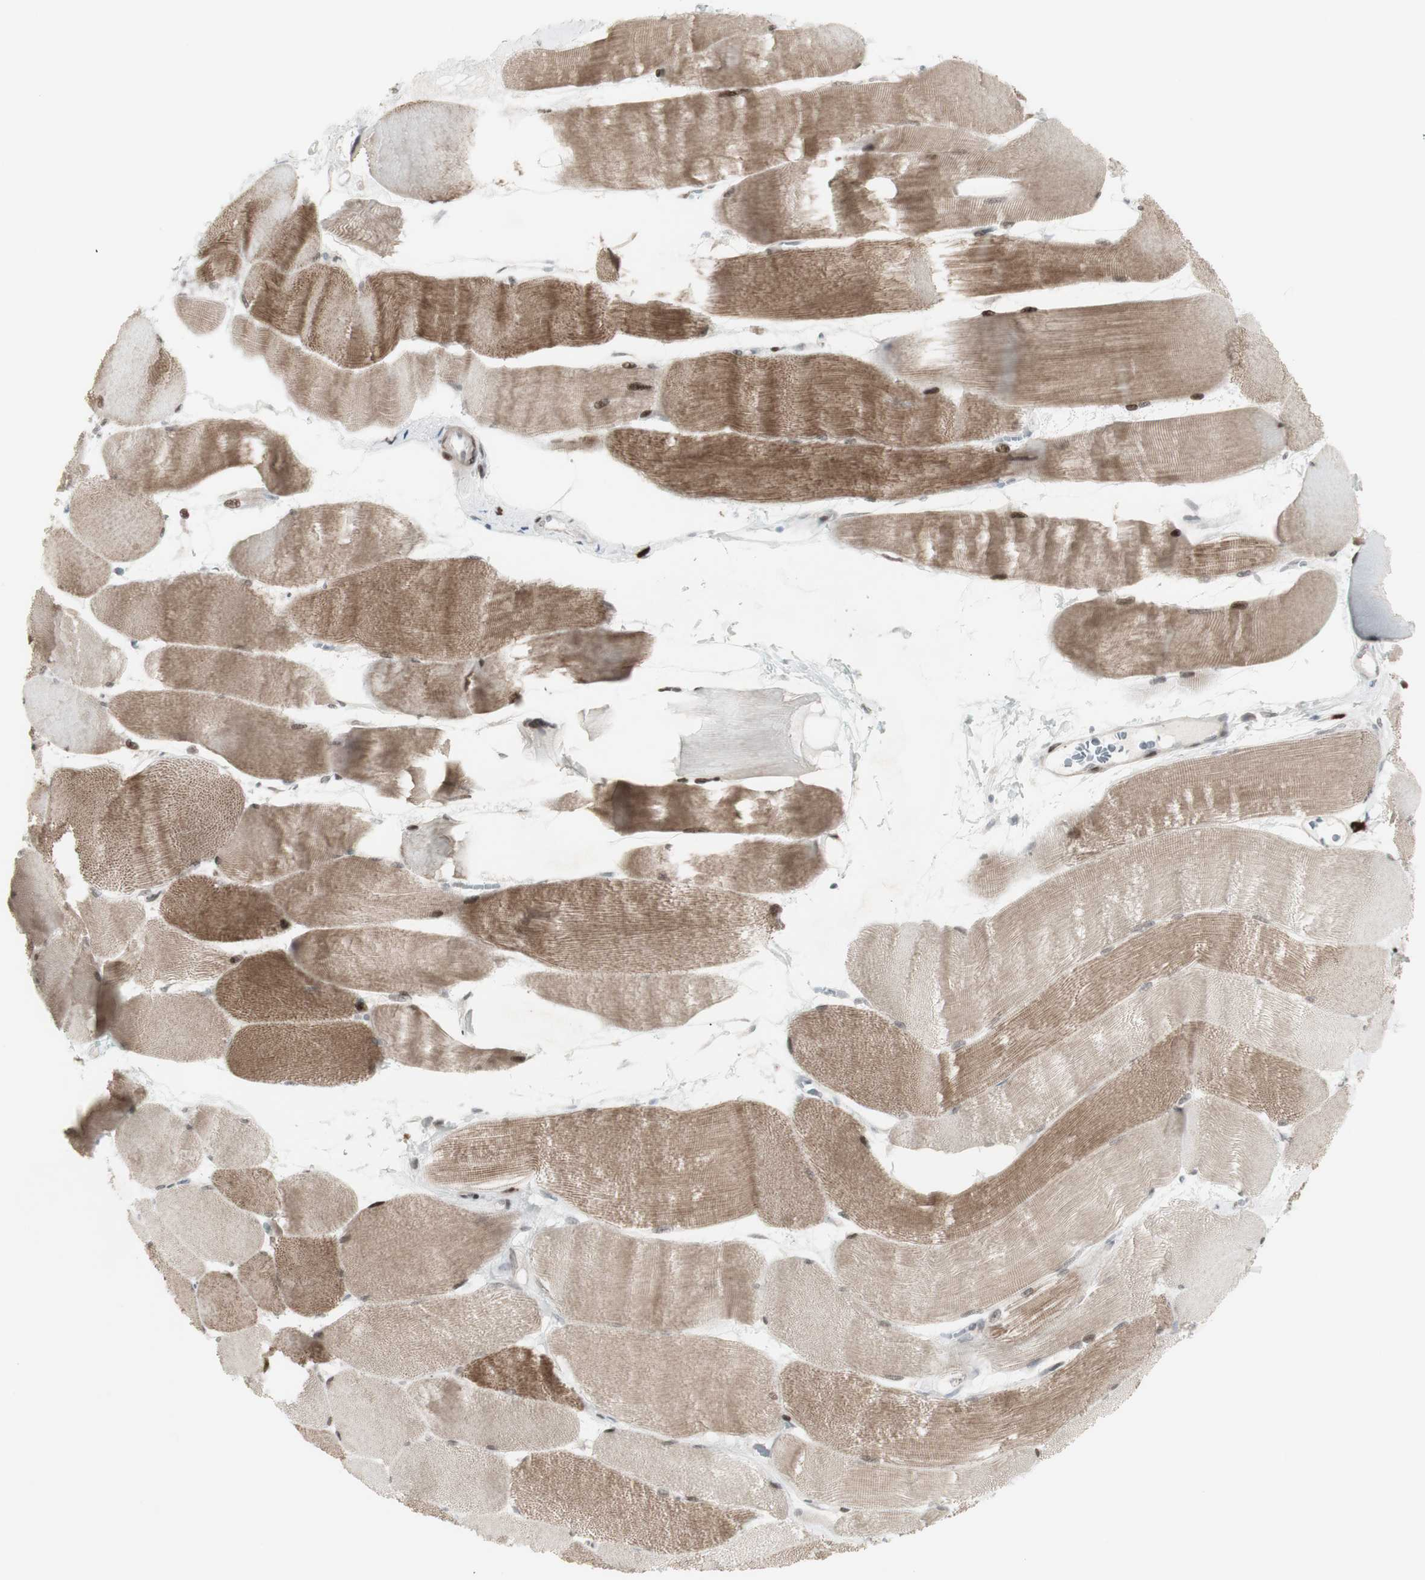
{"staining": {"intensity": "moderate", "quantity": ">75%", "location": "cytoplasmic/membranous"}, "tissue": "skeletal muscle", "cell_type": "Myocytes", "image_type": "normal", "snomed": [{"axis": "morphology", "description": "Normal tissue, NOS"}, {"axis": "morphology", "description": "Squamous cell carcinoma, NOS"}, {"axis": "topography", "description": "Skeletal muscle"}], "caption": "Immunohistochemistry (IHC) (DAB) staining of benign human skeletal muscle demonstrates moderate cytoplasmic/membranous protein expression in about >75% of myocytes.", "gene": "C1orf116", "patient": {"sex": "male", "age": 51}}